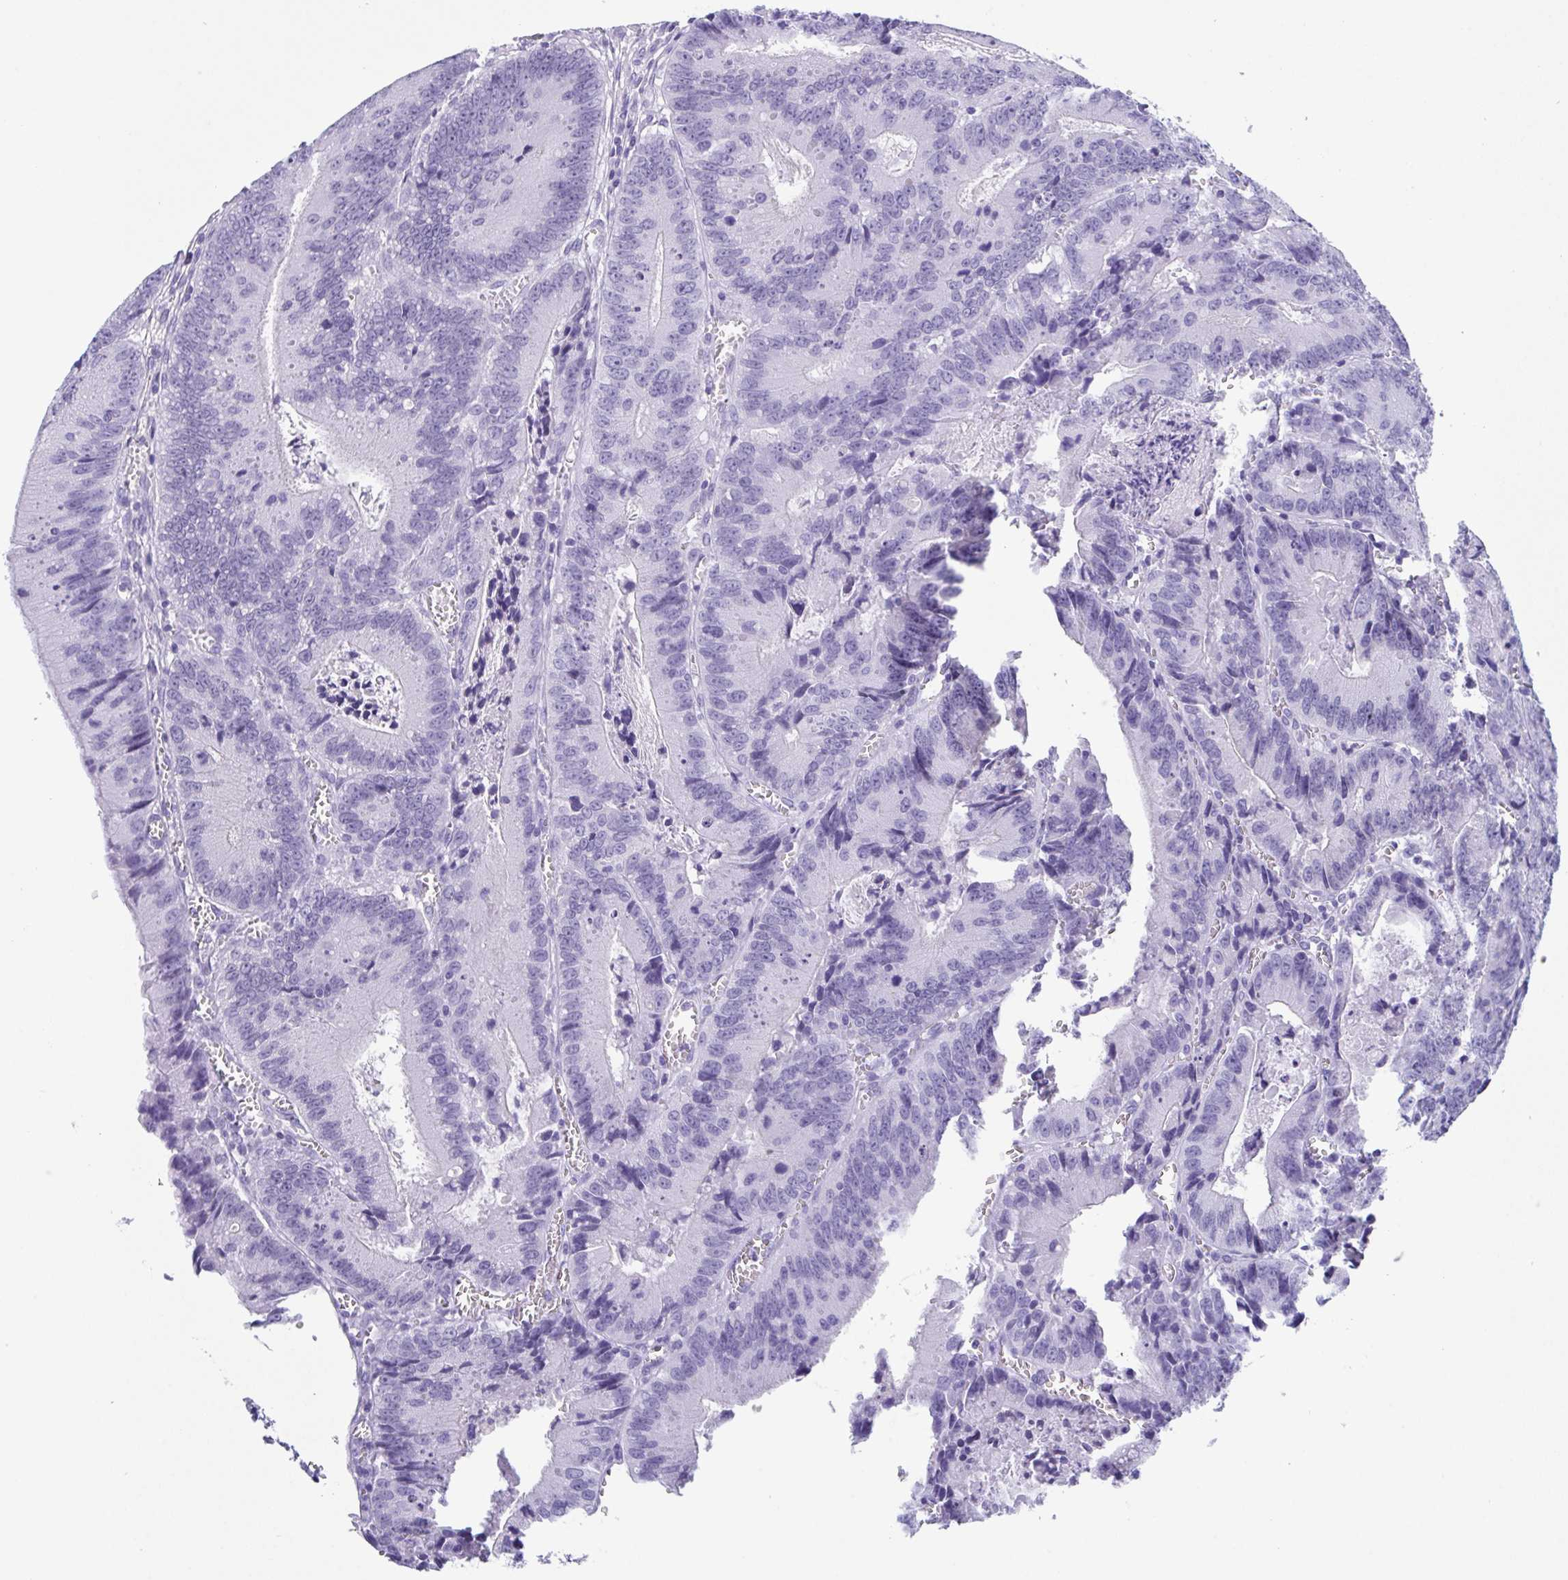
{"staining": {"intensity": "negative", "quantity": "none", "location": "none"}, "tissue": "colorectal cancer", "cell_type": "Tumor cells", "image_type": "cancer", "snomed": [{"axis": "morphology", "description": "Adenocarcinoma, NOS"}, {"axis": "topography", "description": "Rectum"}], "caption": "Colorectal adenocarcinoma stained for a protein using immunohistochemistry displays no positivity tumor cells.", "gene": "CDX4", "patient": {"sex": "female", "age": 81}}